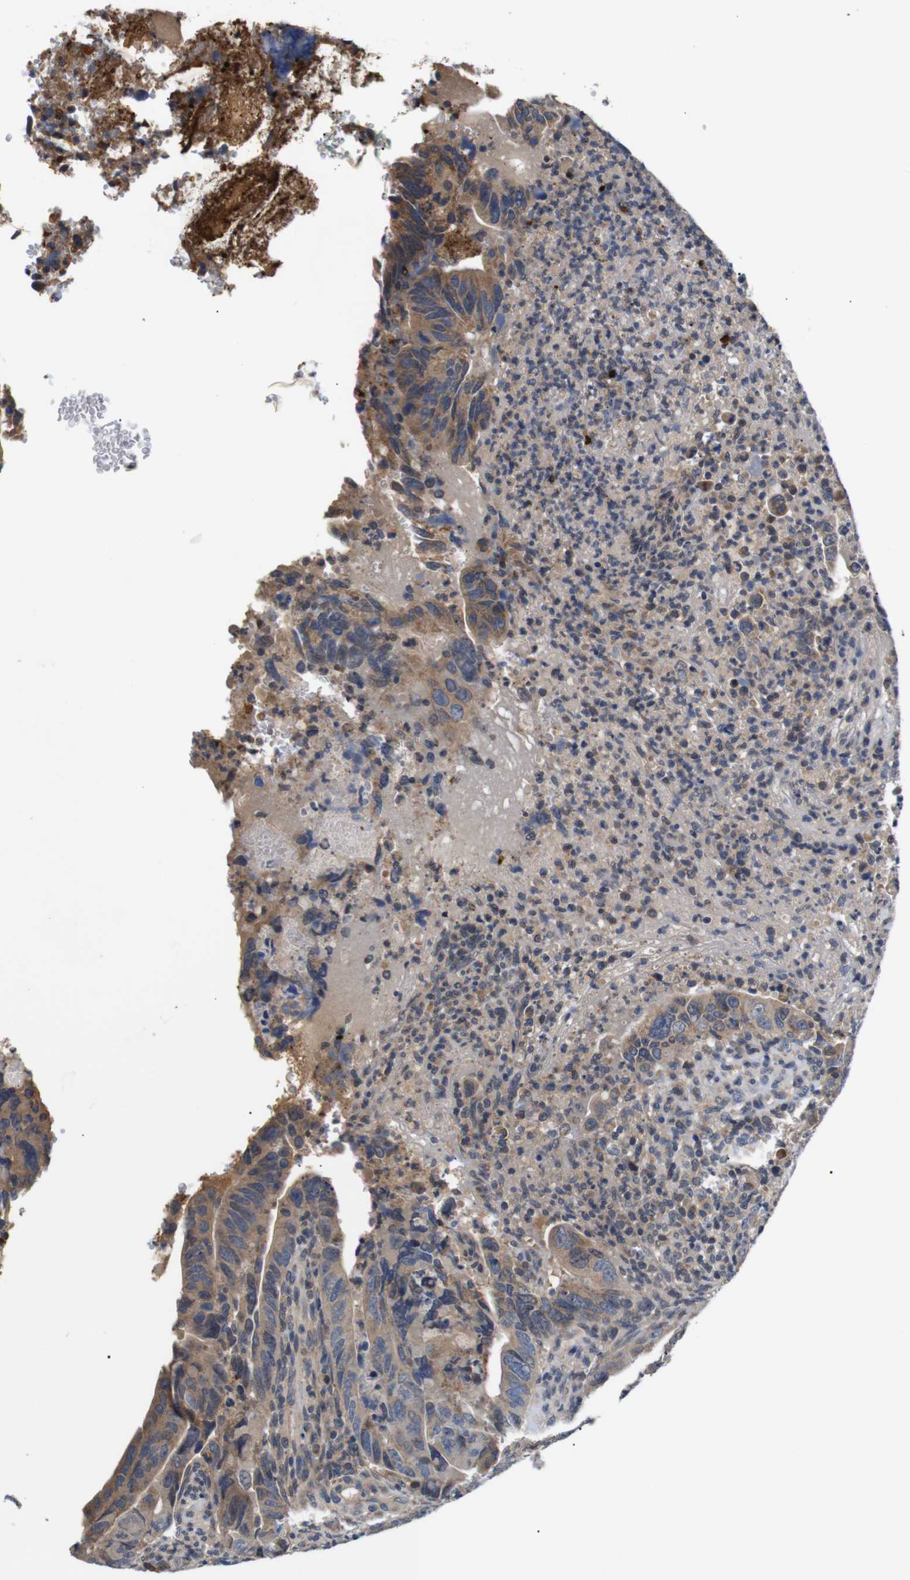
{"staining": {"intensity": "moderate", "quantity": ">75%", "location": "cytoplasmic/membranous"}, "tissue": "colorectal cancer", "cell_type": "Tumor cells", "image_type": "cancer", "snomed": [{"axis": "morphology", "description": "Normal tissue, NOS"}, {"axis": "morphology", "description": "Adenocarcinoma, NOS"}, {"axis": "topography", "description": "Colon"}], "caption": "IHC (DAB (3,3'-diaminobenzidine)) staining of human colorectal cancer exhibits moderate cytoplasmic/membranous protein expression in about >75% of tumor cells. (DAB = brown stain, brightfield microscopy at high magnification).", "gene": "RIPK1", "patient": {"sex": "male", "age": 56}}